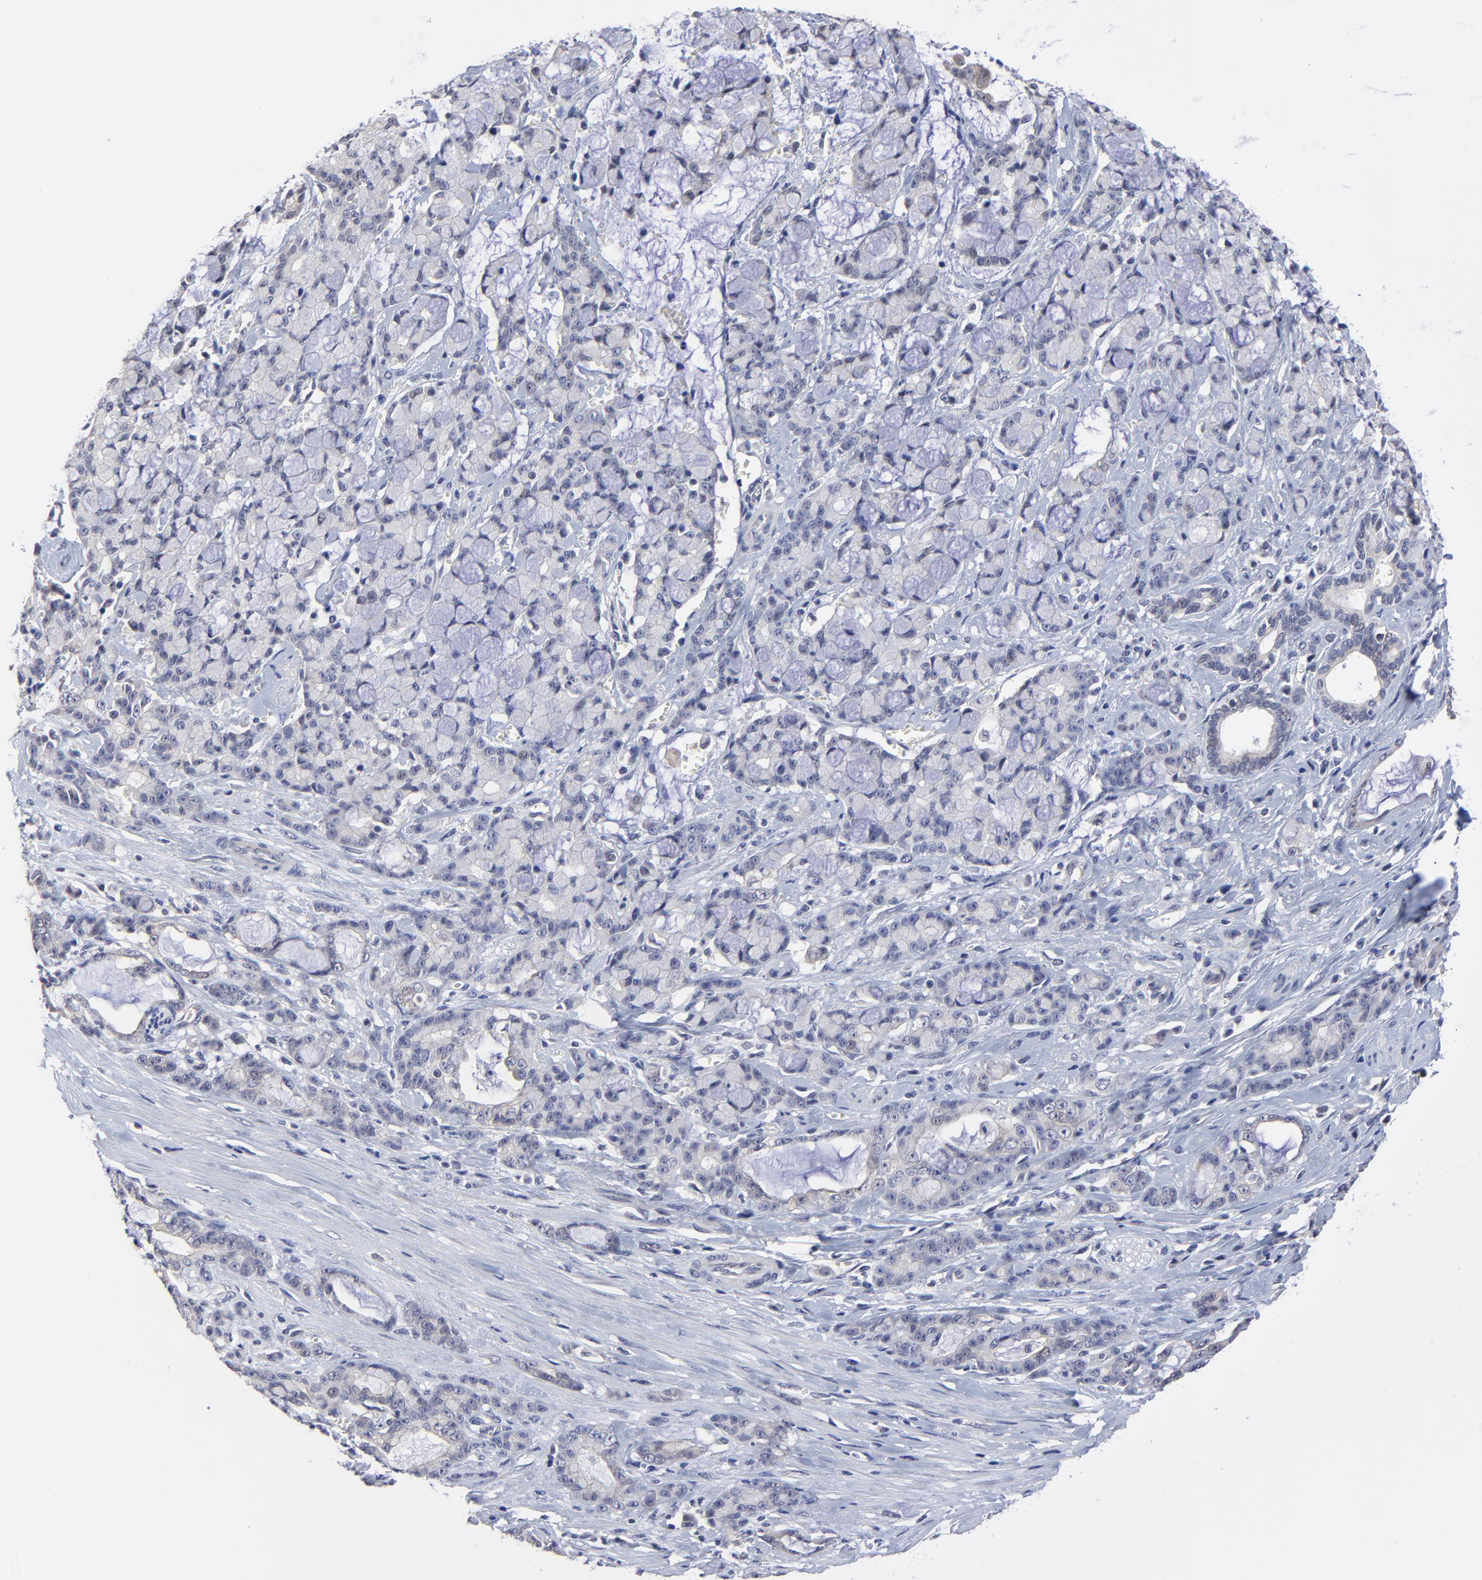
{"staining": {"intensity": "weak", "quantity": "<25%", "location": "cytoplasmic/membranous"}, "tissue": "pancreatic cancer", "cell_type": "Tumor cells", "image_type": "cancer", "snomed": [{"axis": "morphology", "description": "Adenocarcinoma, NOS"}, {"axis": "topography", "description": "Pancreas"}], "caption": "Adenocarcinoma (pancreatic) was stained to show a protein in brown. There is no significant staining in tumor cells. The staining was performed using DAB to visualize the protein expression in brown, while the nuclei were stained in blue with hematoxylin (Magnification: 20x).", "gene": "FBXO8", "patient": {"sex": "female", "age": 73}}